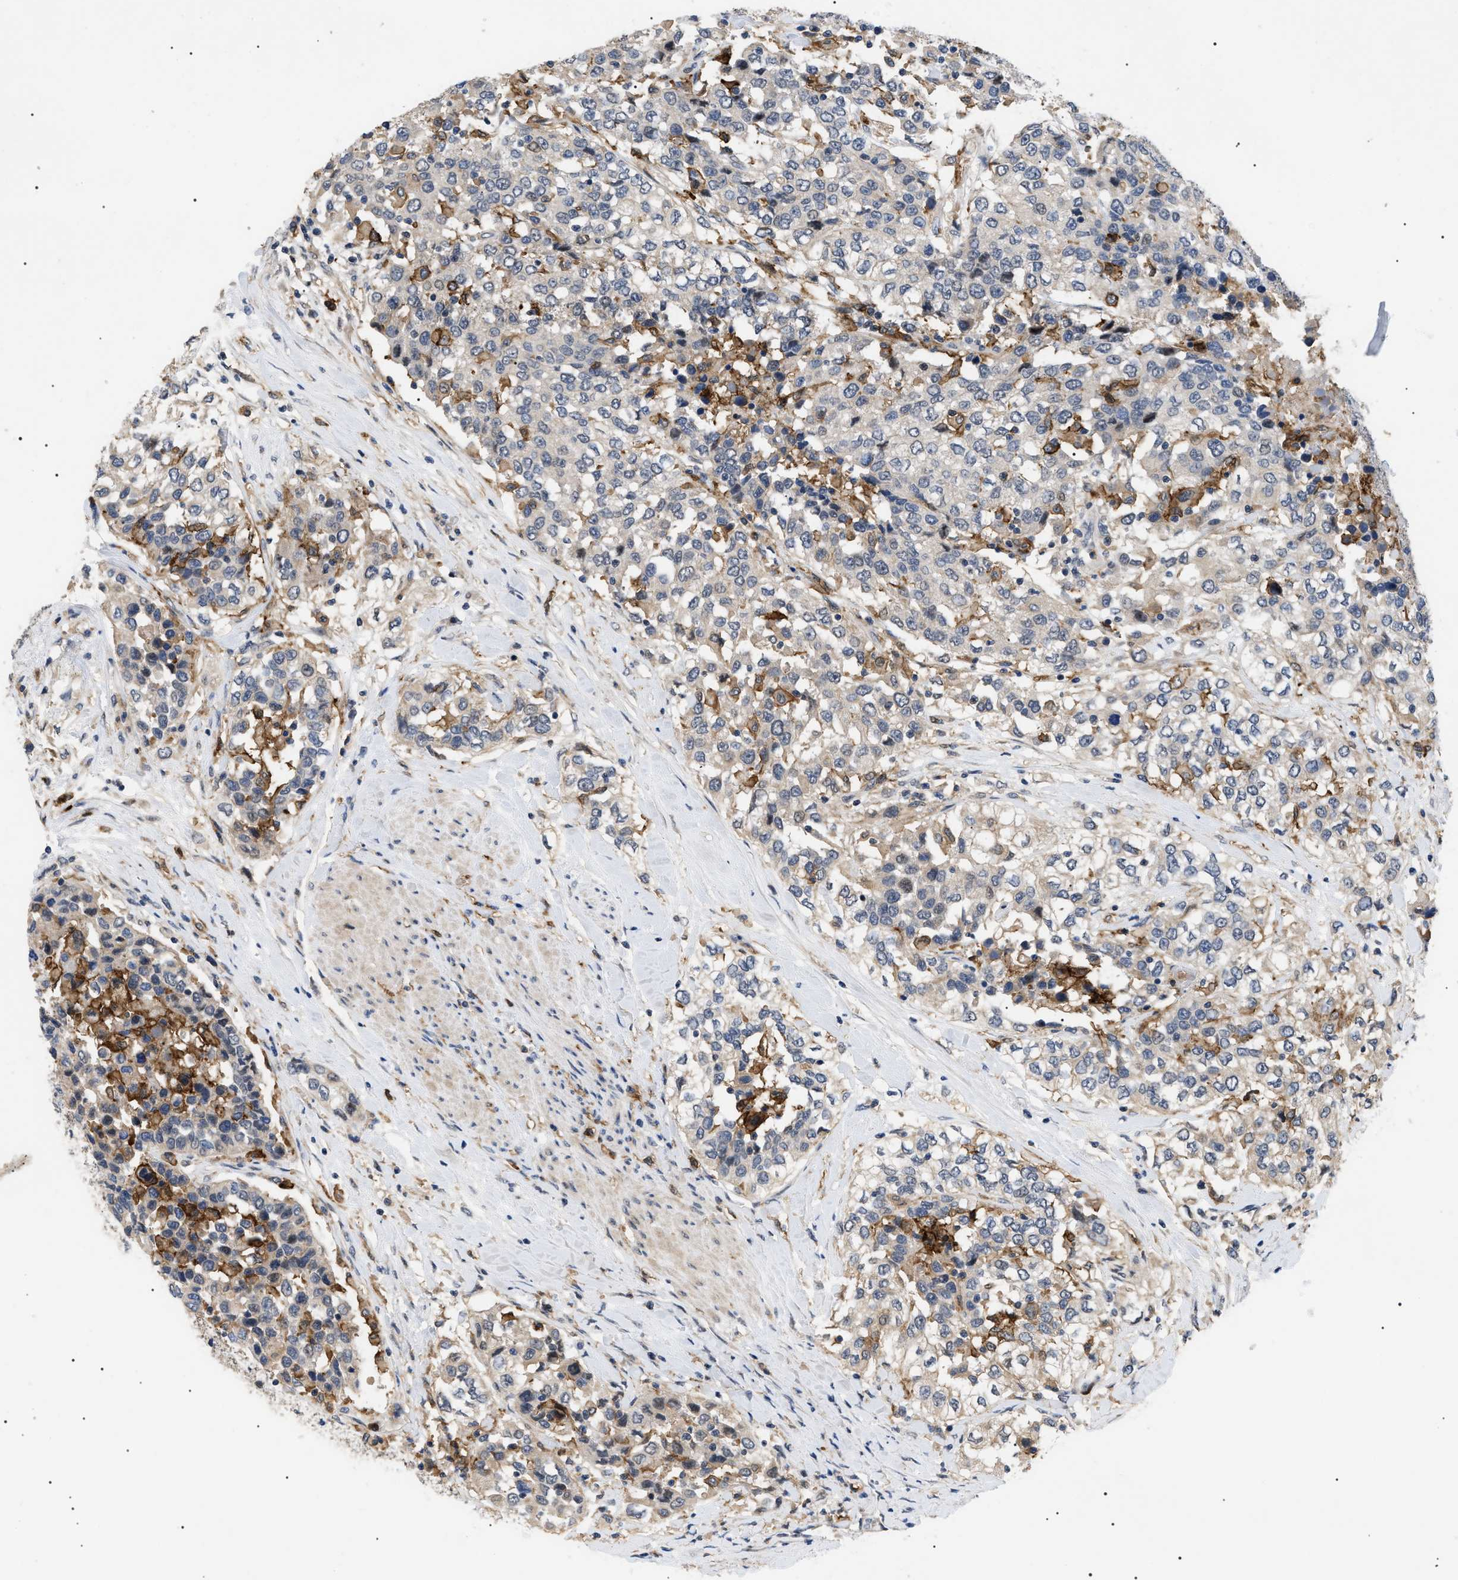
{"staining": {"intensity": "weak", "quantity": "25%-75%", "location": "cytoplasmic/membranous"}, "tissue": "urothelial cancer", "cell_type": "Tumor cells", "image_type": "cancer", "snomed": [{"axis": "morphology", "description": "Urothelial carcinoma, High grade"}, {"axis": "topography", "description": "Urinary bladder"}], "caption": "Weak cytoplasmic/membranous protein positivity is present in approximately 25%-75% of tumor cells in urothelial cancer.", "gene": "CD300A", "patient": {"sex": "female", "age": 80}}